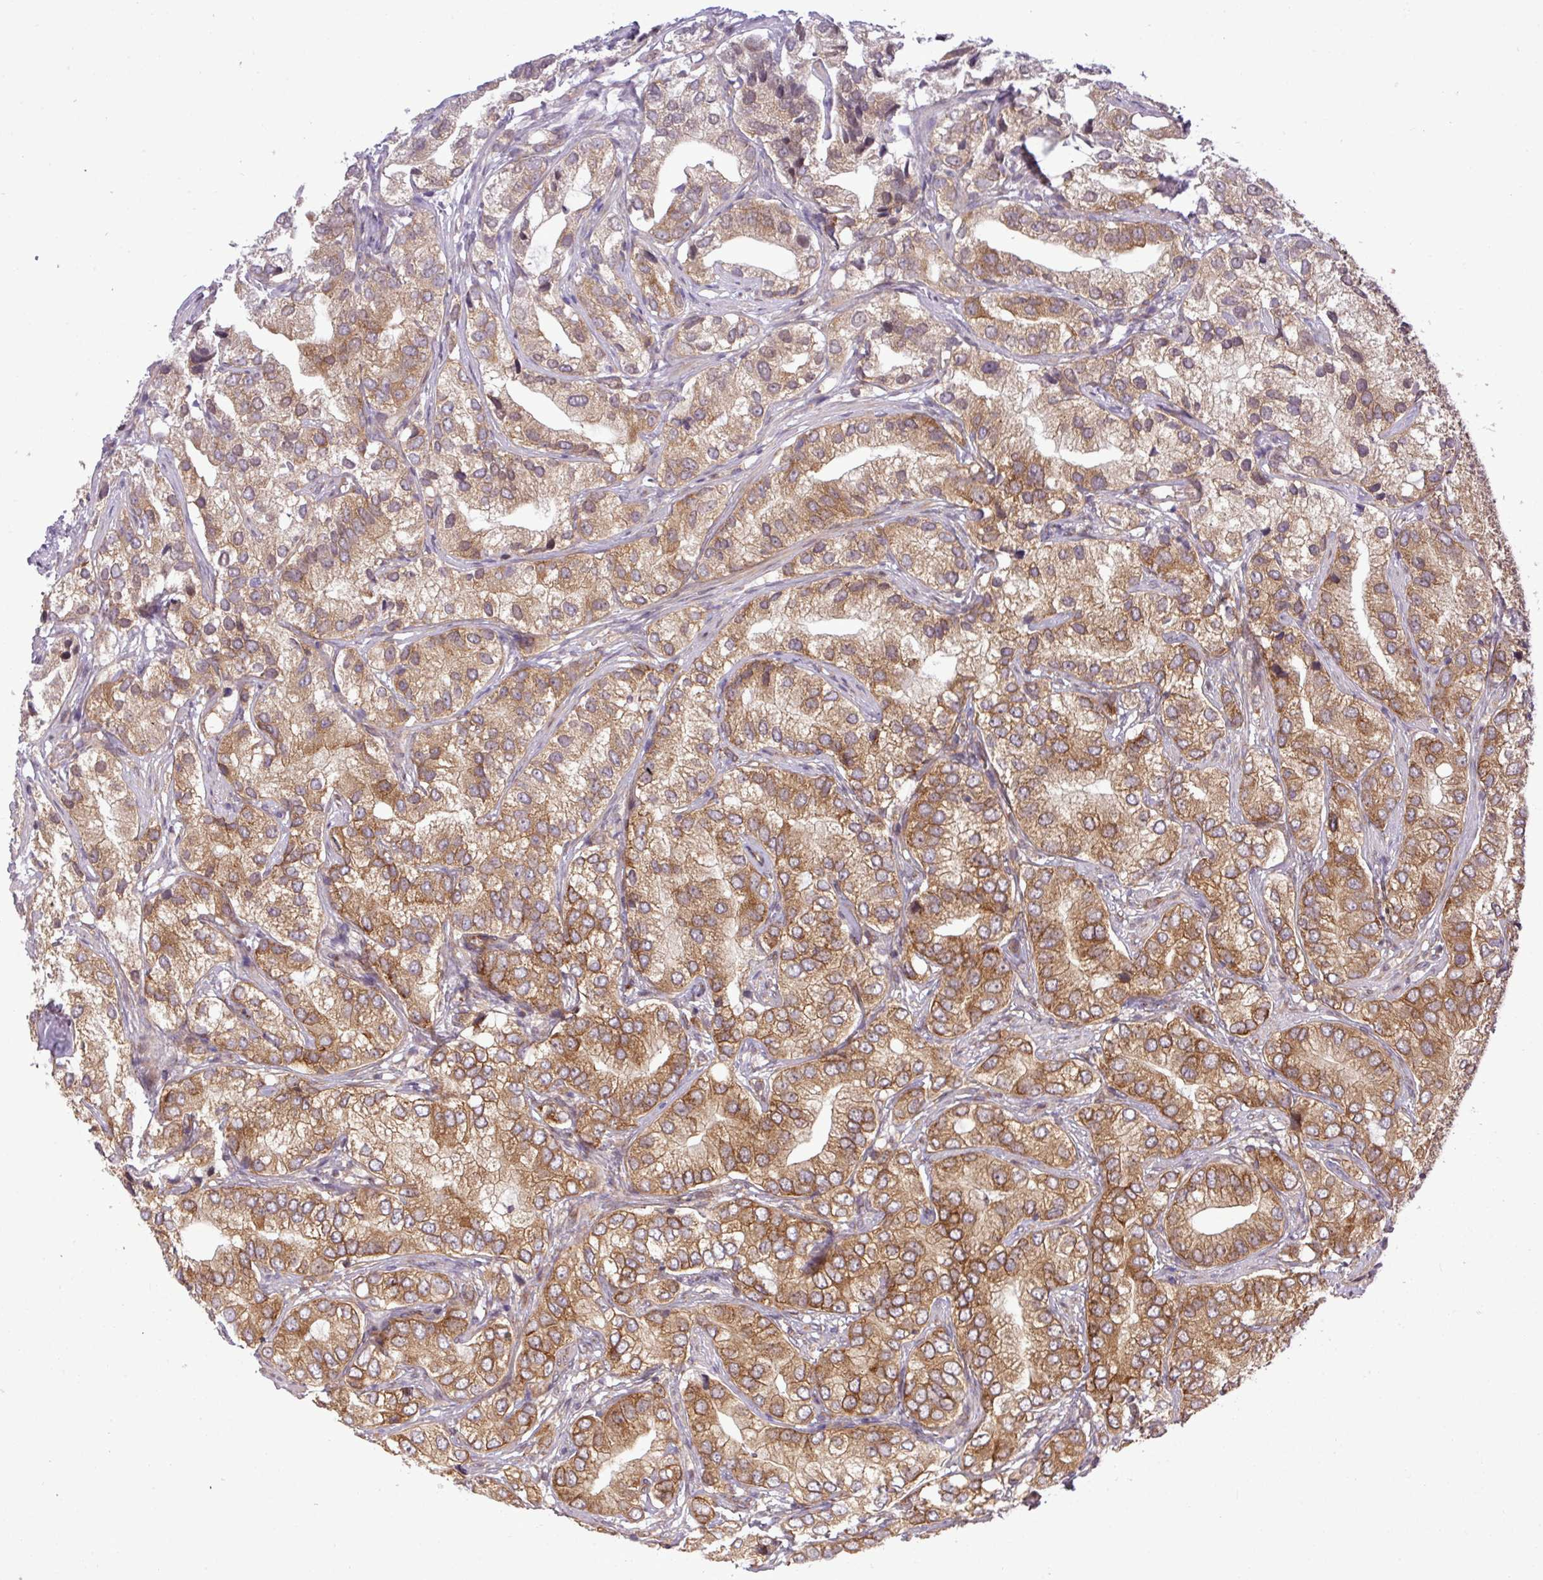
{"staining": {"intensity": "moderate", "quantity": ">75%", "location": "cytoplasmic/membranous"}, "tissue": "prostate cancer", "cell_type": "Tumor cells", "image_type": "cancer", "snomed": [{"axis": "morphology", "description": "Adenocarcinoma, High grade"}, {"axis": "topography", "description": "Prostate"}], "caption": "An image showing moderate cytoplasmic/membranous positivity in about >75% of tumor cells in prostate cancer (high-grade adenocarcinoma), as visualized by brown immunohistochemical staining.", "gene": "FAM222B", "patient": {"sex": "male", "age": 82}}